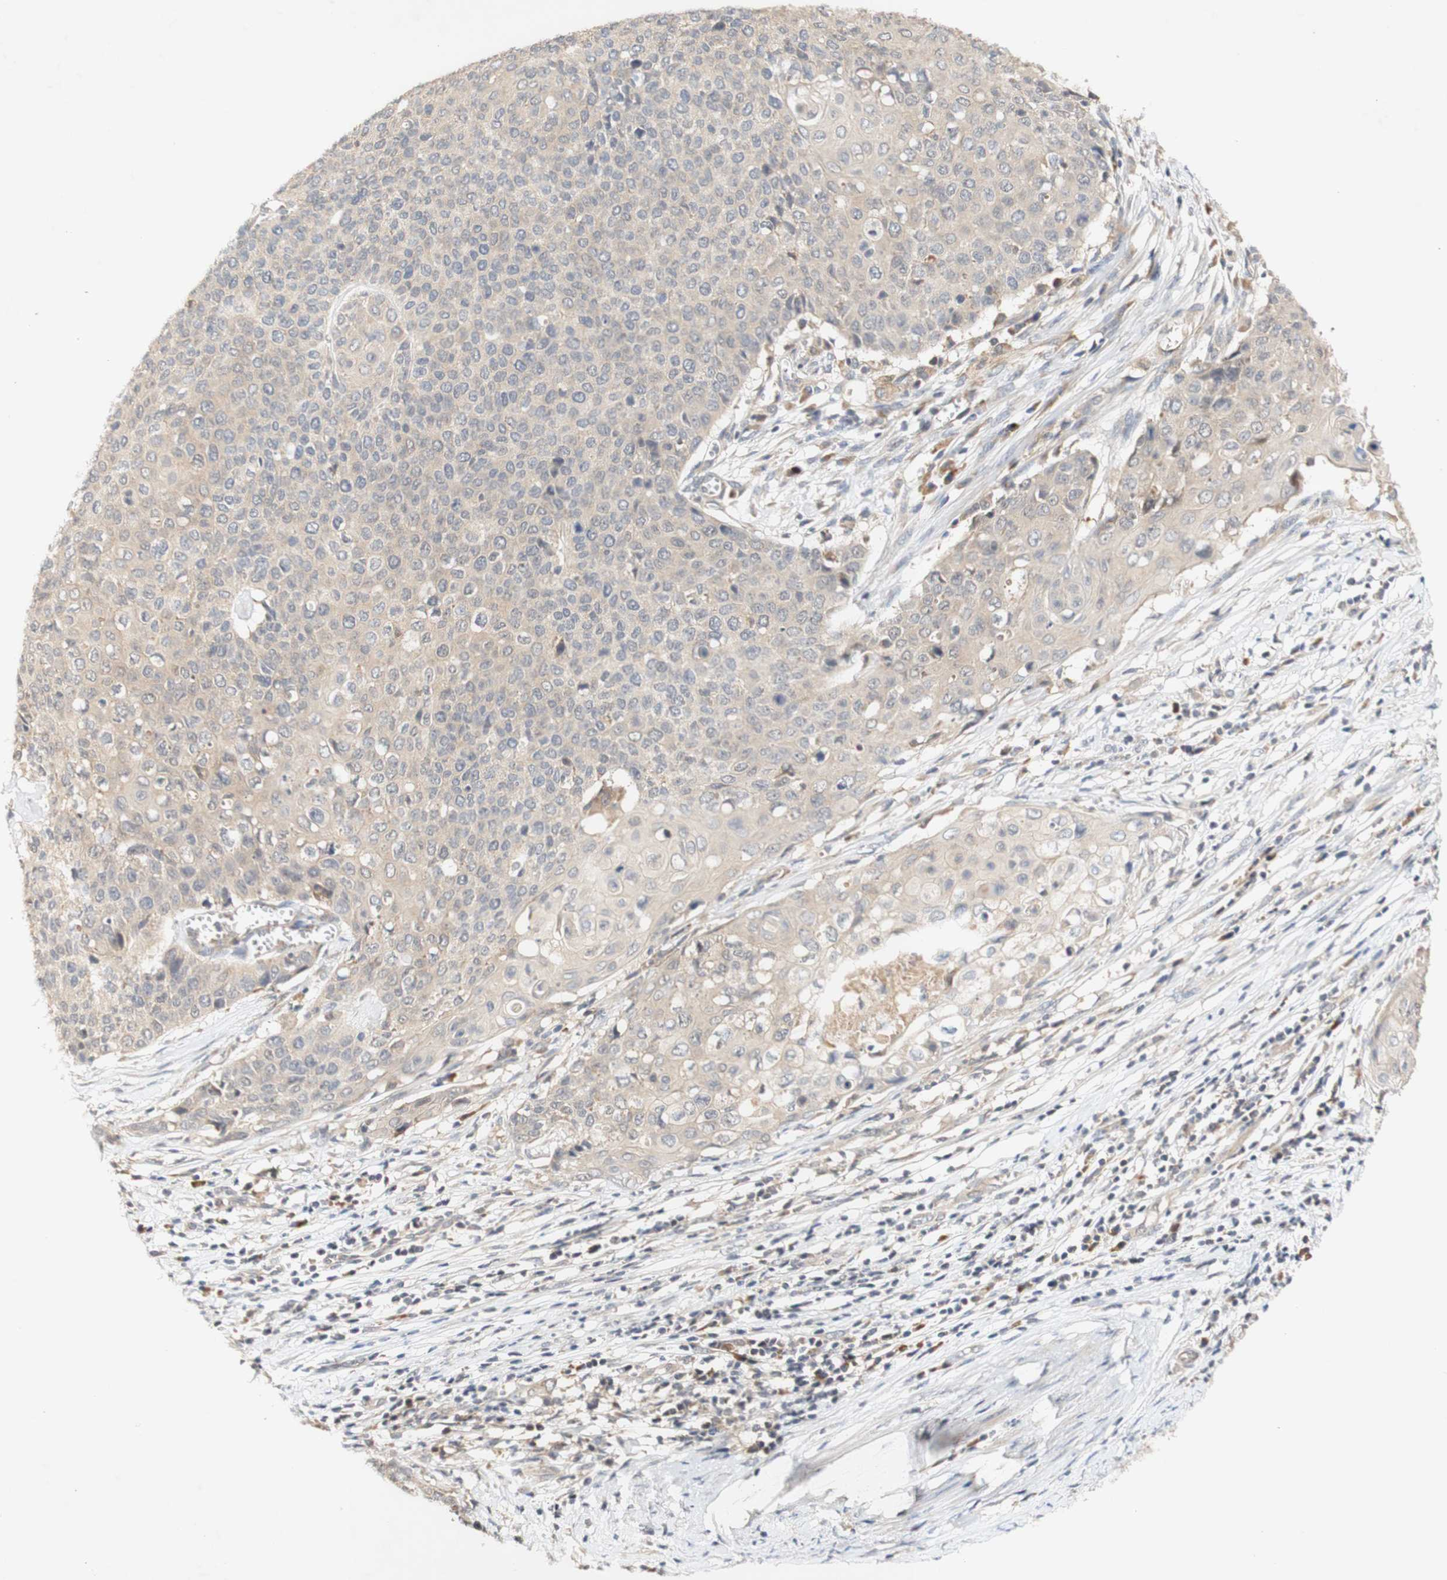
{"staining": {"intensity": "weak", "quantity": ">75%", "location": "cytoplasmic/membranous"}, "tissue": "cervical cancer", "cell_type": "Tumor cells", "image_type": "cancer", "snomed": [{"axis": "morphology", "description": "Squamous cell carcinoma, NOS"}, {"axis": "topography", "description": "Cervix"}], "caption": "Weak cytoplasmic/membranous expression is seen in about >75% of tumor cells in cervical squamous cell carcinoma.", "gene": "PIN1", "patient": {"sex": "female", "age": 39}}